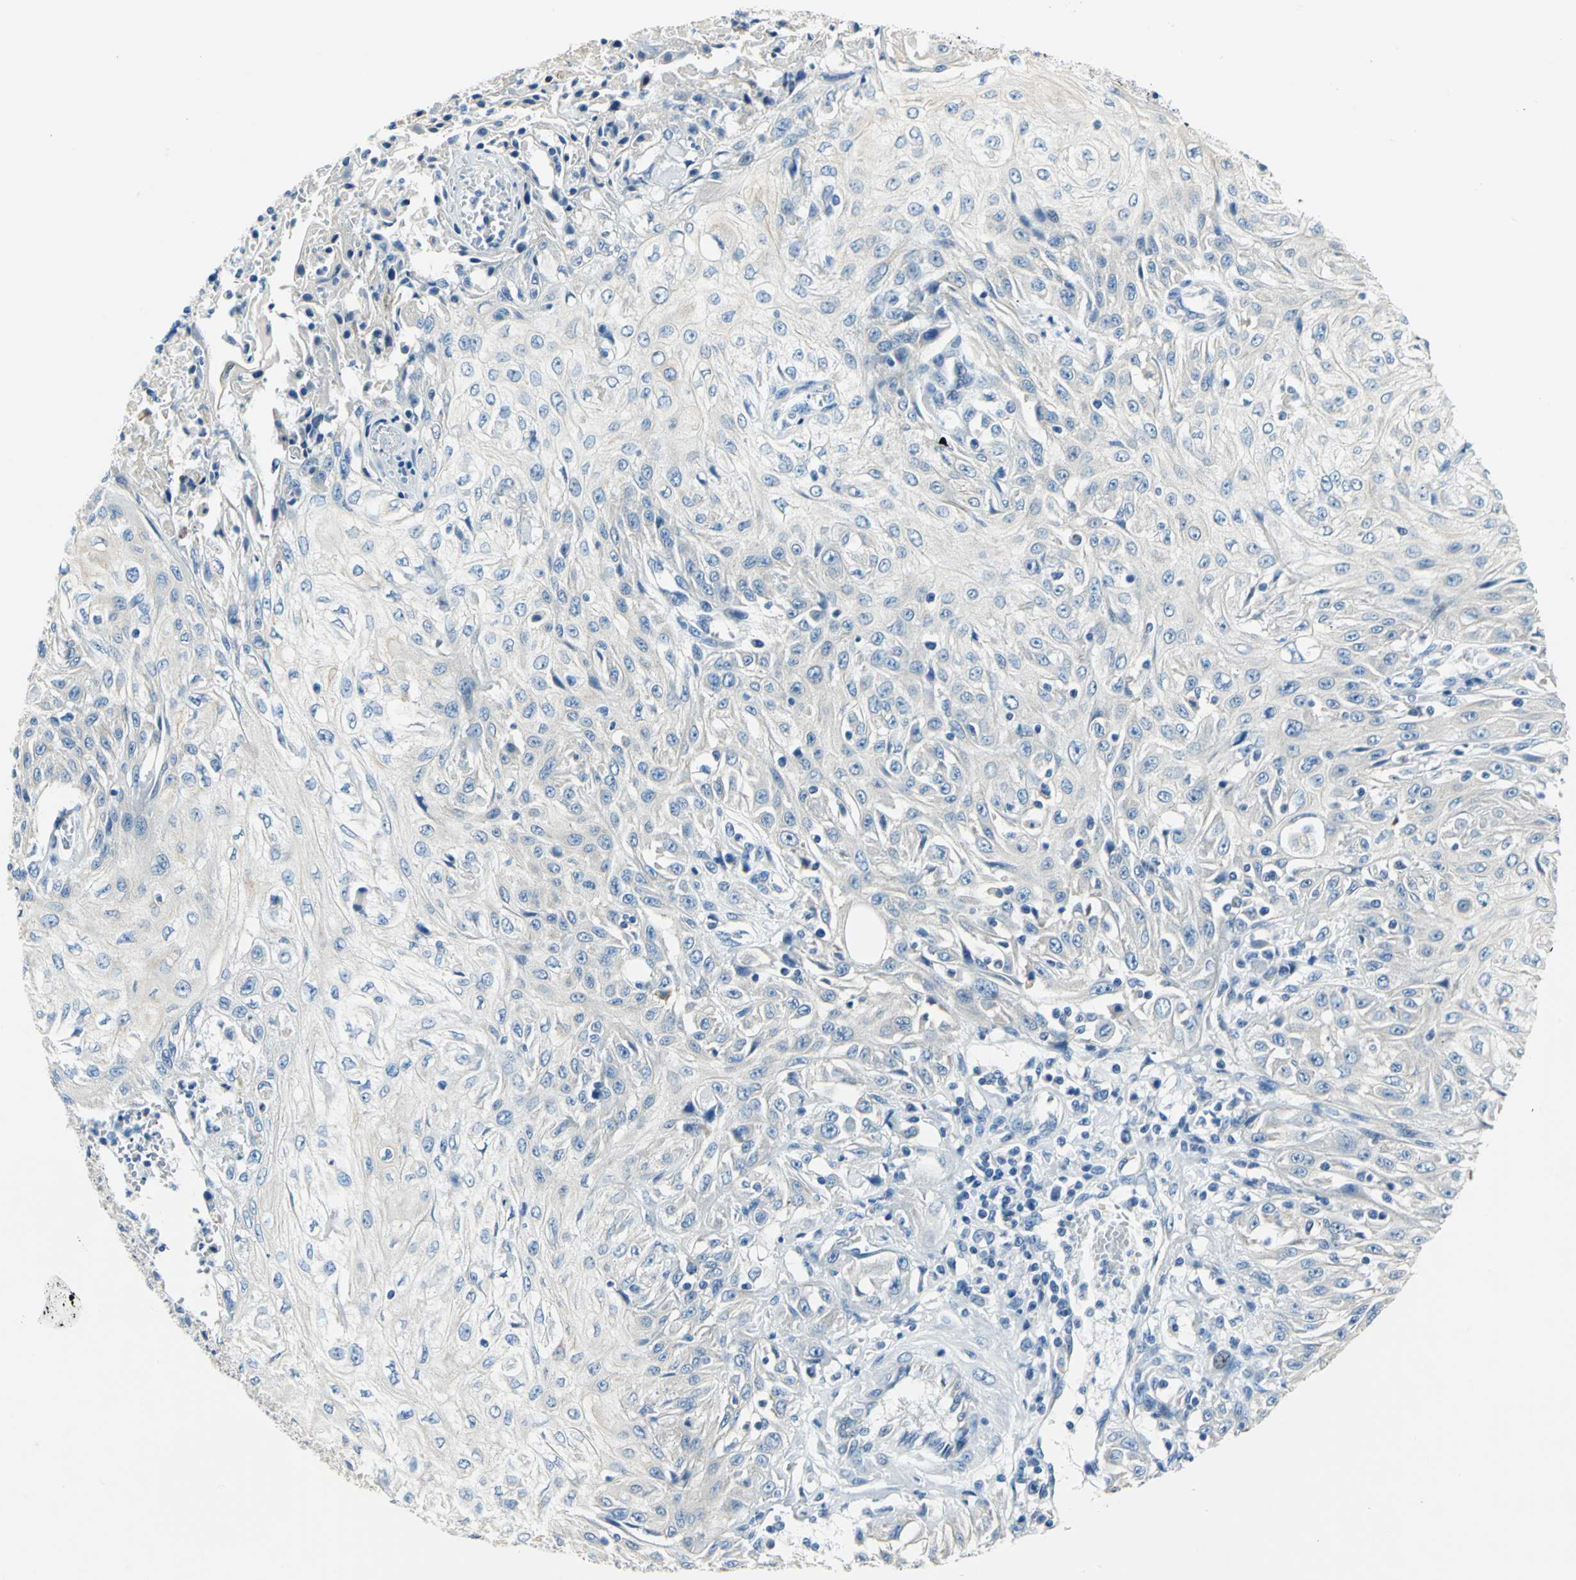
{"staining": {"intensity": "negative", "quantity": "none", "location": "none"}, "tissue": "skin cancer", "cell_type": "Tumor cells", "image_type": "cancer", "snomed": [{"axis": "morphology", "description": "Squamous cell carcinoma, NOS"}, {"axis": "topography", "description": "Skin"}], "caption": "This is a image of immunohistochemistry (IHC) staining of skin cancer (squamous cell carcinoma), which shows no positivity in tumor cells.", "gene": "TRIM25", "patient": {"sex": "male", "age": 75}}